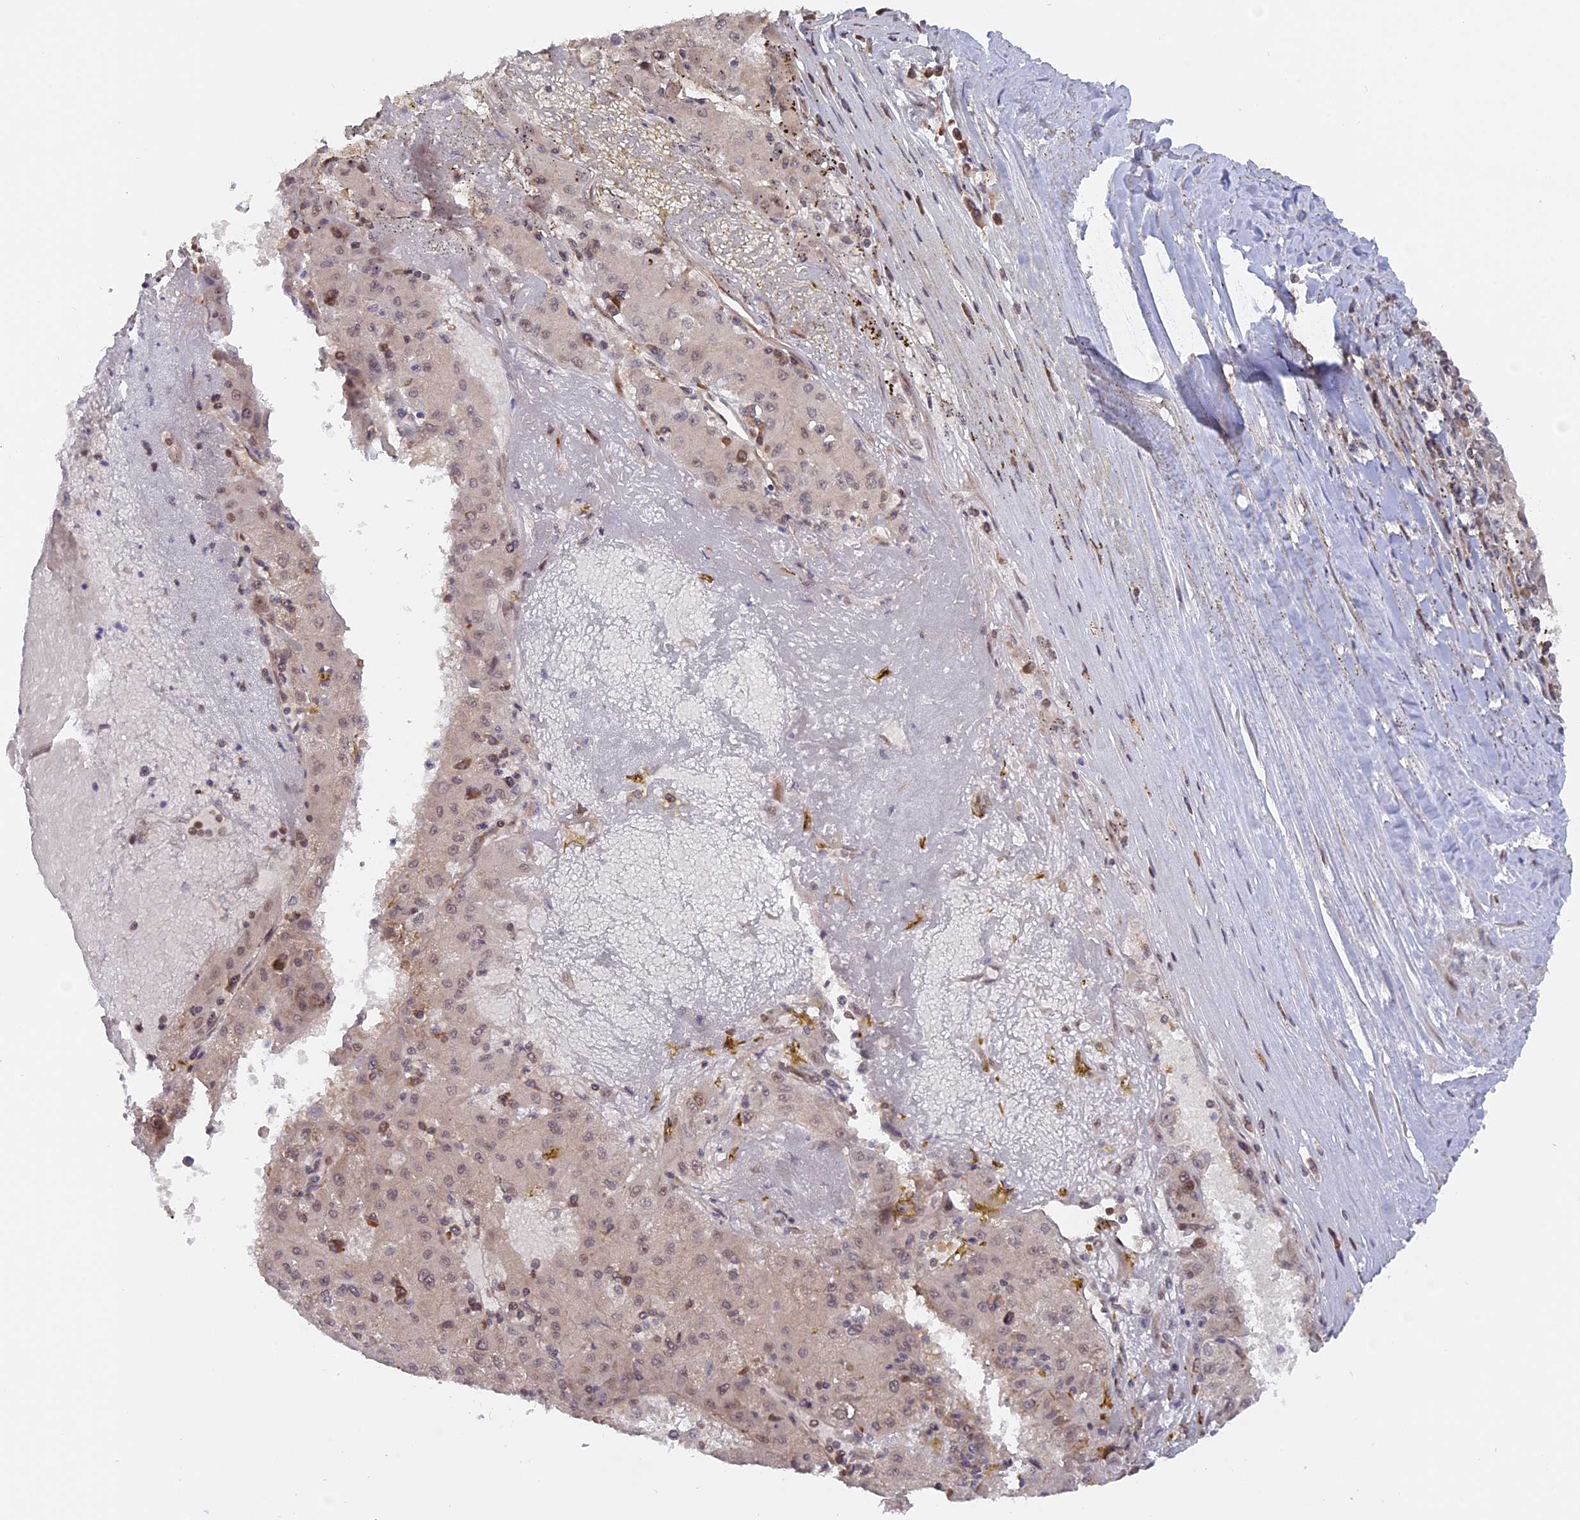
{"staining": {"intensity": "weak", "quantity": "<25%", "location": "nuclear"}, "tissue": "liver cancer", "cell_type": "Tumor cells", "image_type": "cancer", "snomed": [{"axis": "morphology", "description": "Carcinoma, Hepatocellular, NOS"}, {"axis": "topography", "description": "Liver"}], "caption": "Immunohistochemistry of human hepatocellular carcinoma (liver) reveals no expression in tumor cells.", "gene": "ZNF428", "patient": {"sex": "male", "age": 72}}